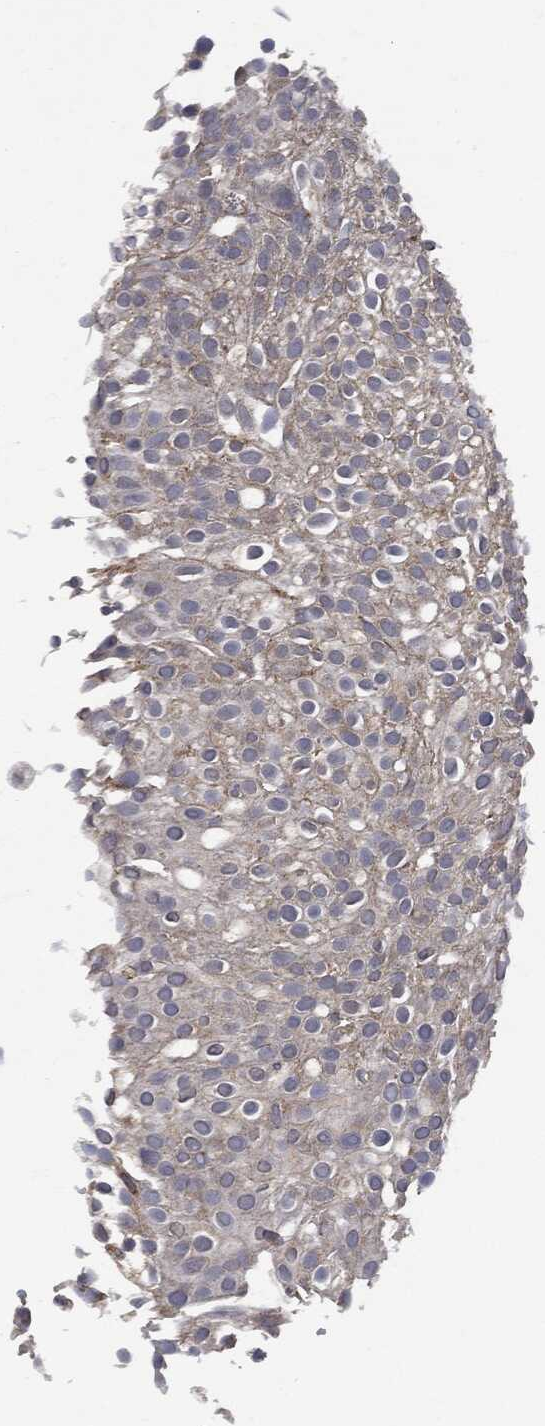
{"staining": {"intensity": "negative", "quantity": "none", "location": "none"}, "tissue": "urothelial cancer", "cell_type": "Tumor cells", "image_type": "cancer", "snomed": [{"axis": "morphology", "description": "Urothelial carcinoma, Low grade"}, {"axis": "topography", "description": "Urinary bladder"}], "caption": "IHC micrograph of human urothelial carcinoma (low-grade) stained for a protein (brown), which displays no expression in tumor cells. Brightfield microscopy of immunohistochemistry (IHC) stained with DAB (brown) and hematoxylin (blue), captured at high magnification.", "gene": "PSMB10", "patient": {"sex": "male", "age": 78}}